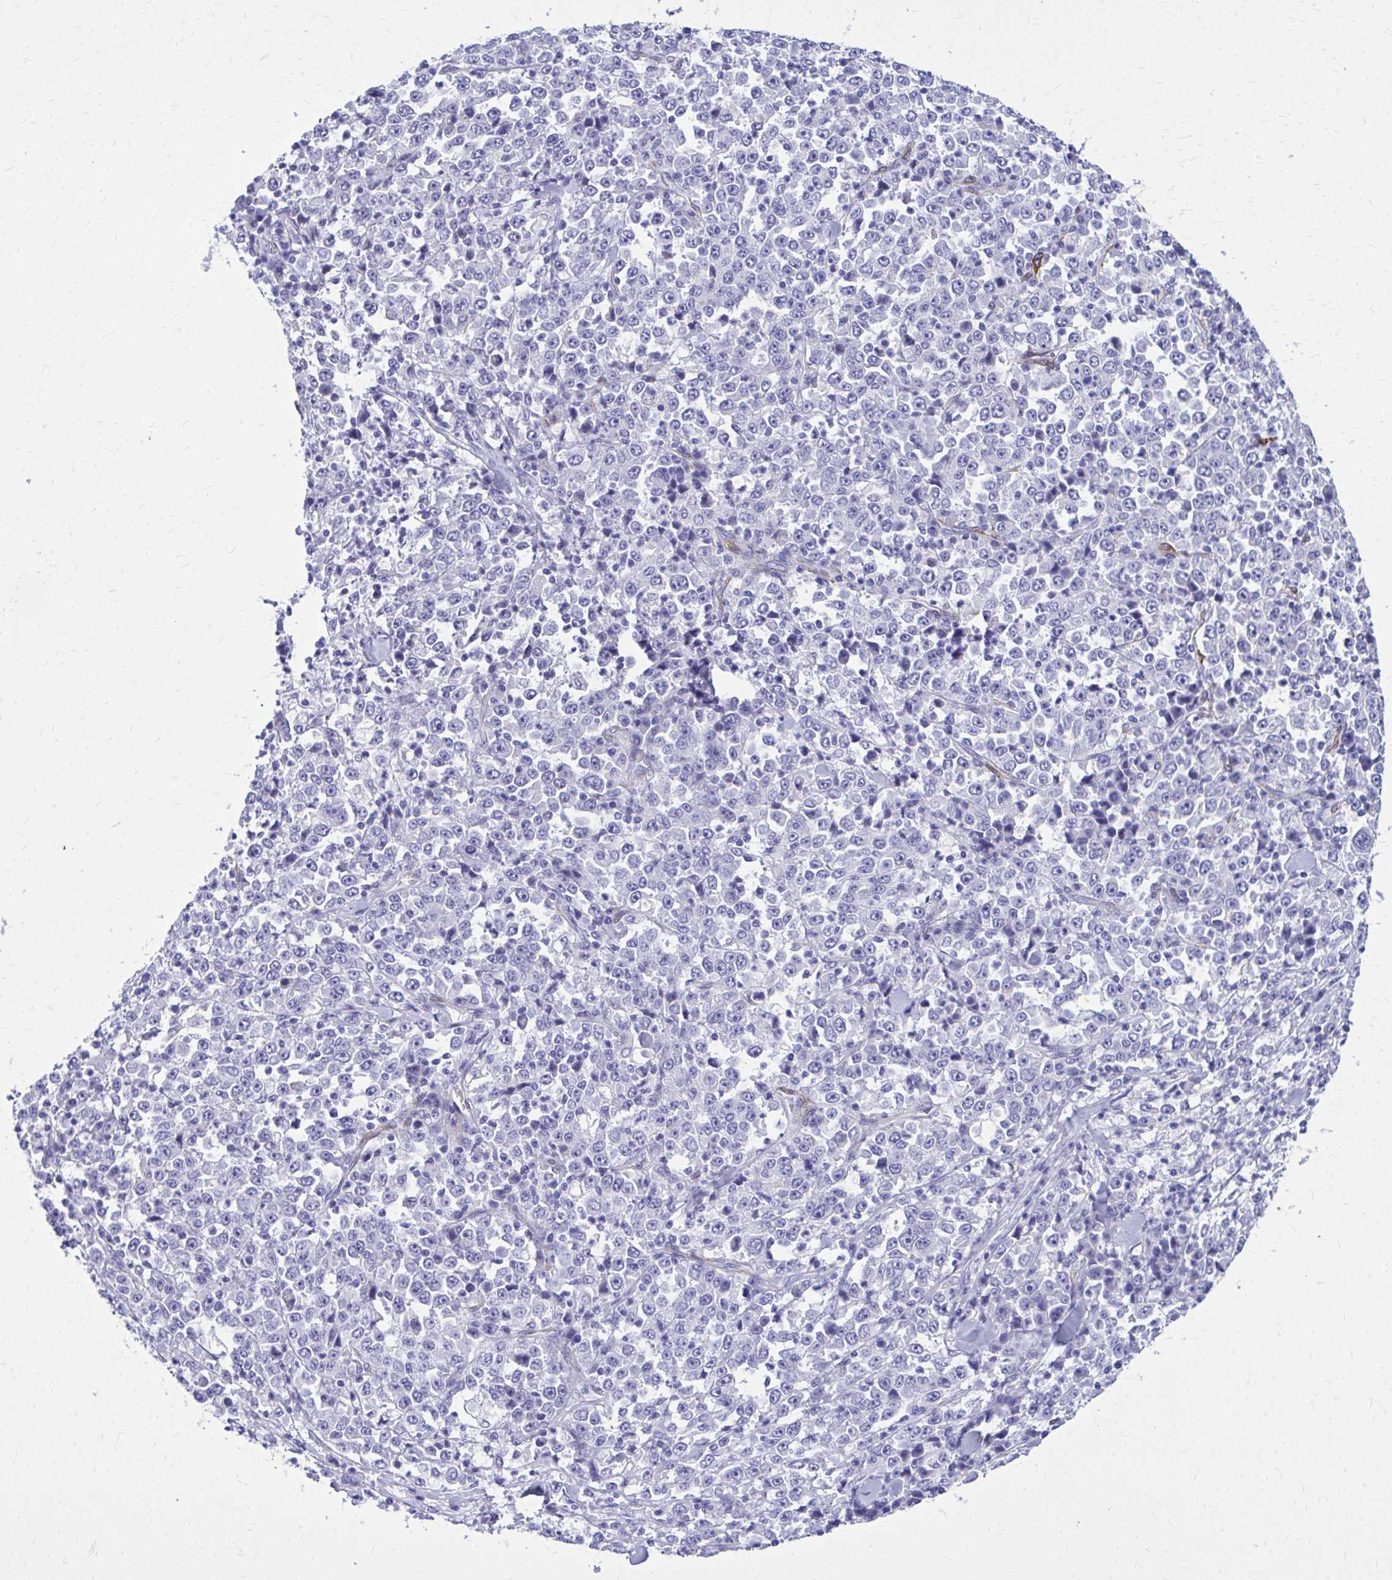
{"staining": {"intensity": "negative", "quantity": "none", "location": "none"}, "tissue": "stomach cancer", "cell_type": "Tumor cells", "image_type": "cancer", "snomed": [{"axis": "morphology", "description": "Normal tissue, NOS"}, {"axis": "morphology", "description": "Adenocarcinoma, NOS"}, {"axis": "topography", "description": "Stomach, upper"}, {"axis": "topography", "description": "Stomach"}], "caption": "An image of stomach adenocarcinoma stained for a protein exhibits no brown staining in tumor cells.", "gene": "EPB41L1", "patient": {"sex": "male", "age": 59}}